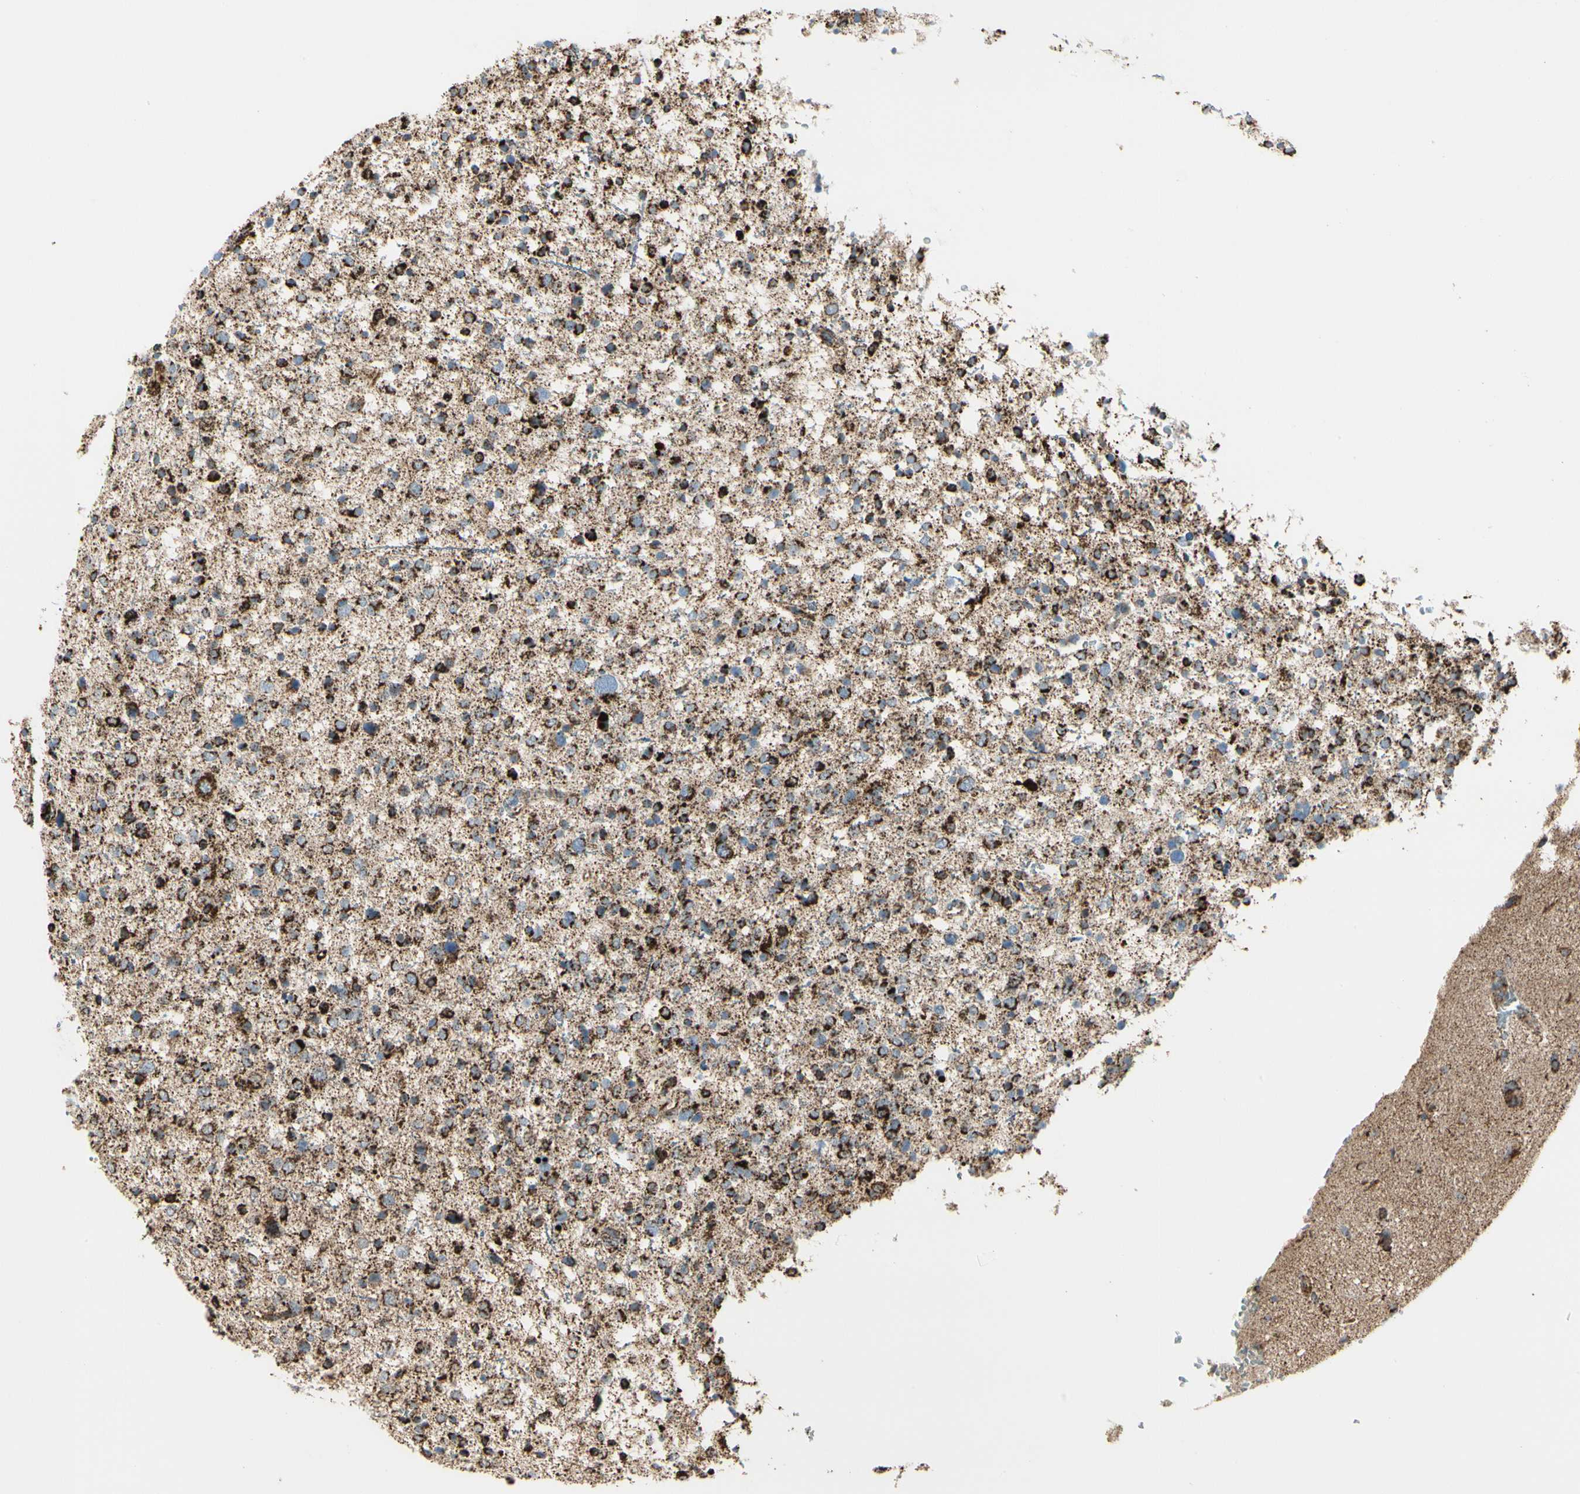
{"staining": {"intensity": "strong", "quantity": ">75%", "location": "cytoplasmic/membranous"}, "tissue": "glioma", "cell_type": "Tumor cells", "image_type": "cancer", "snomed": [{"axis": "morphology", "description": "Glioma, malignant, Low grade"}, {"axis": "topography", "description": "Brain"}], "caption": "Immunohistochemical staining of malignant low-grade glioma reveals high levels of strong cytoplasmic/membranous positivity in approximately >75% of tumor cells.", "gene": "ME2", "patient": {"sex": "female", "age": 37}}